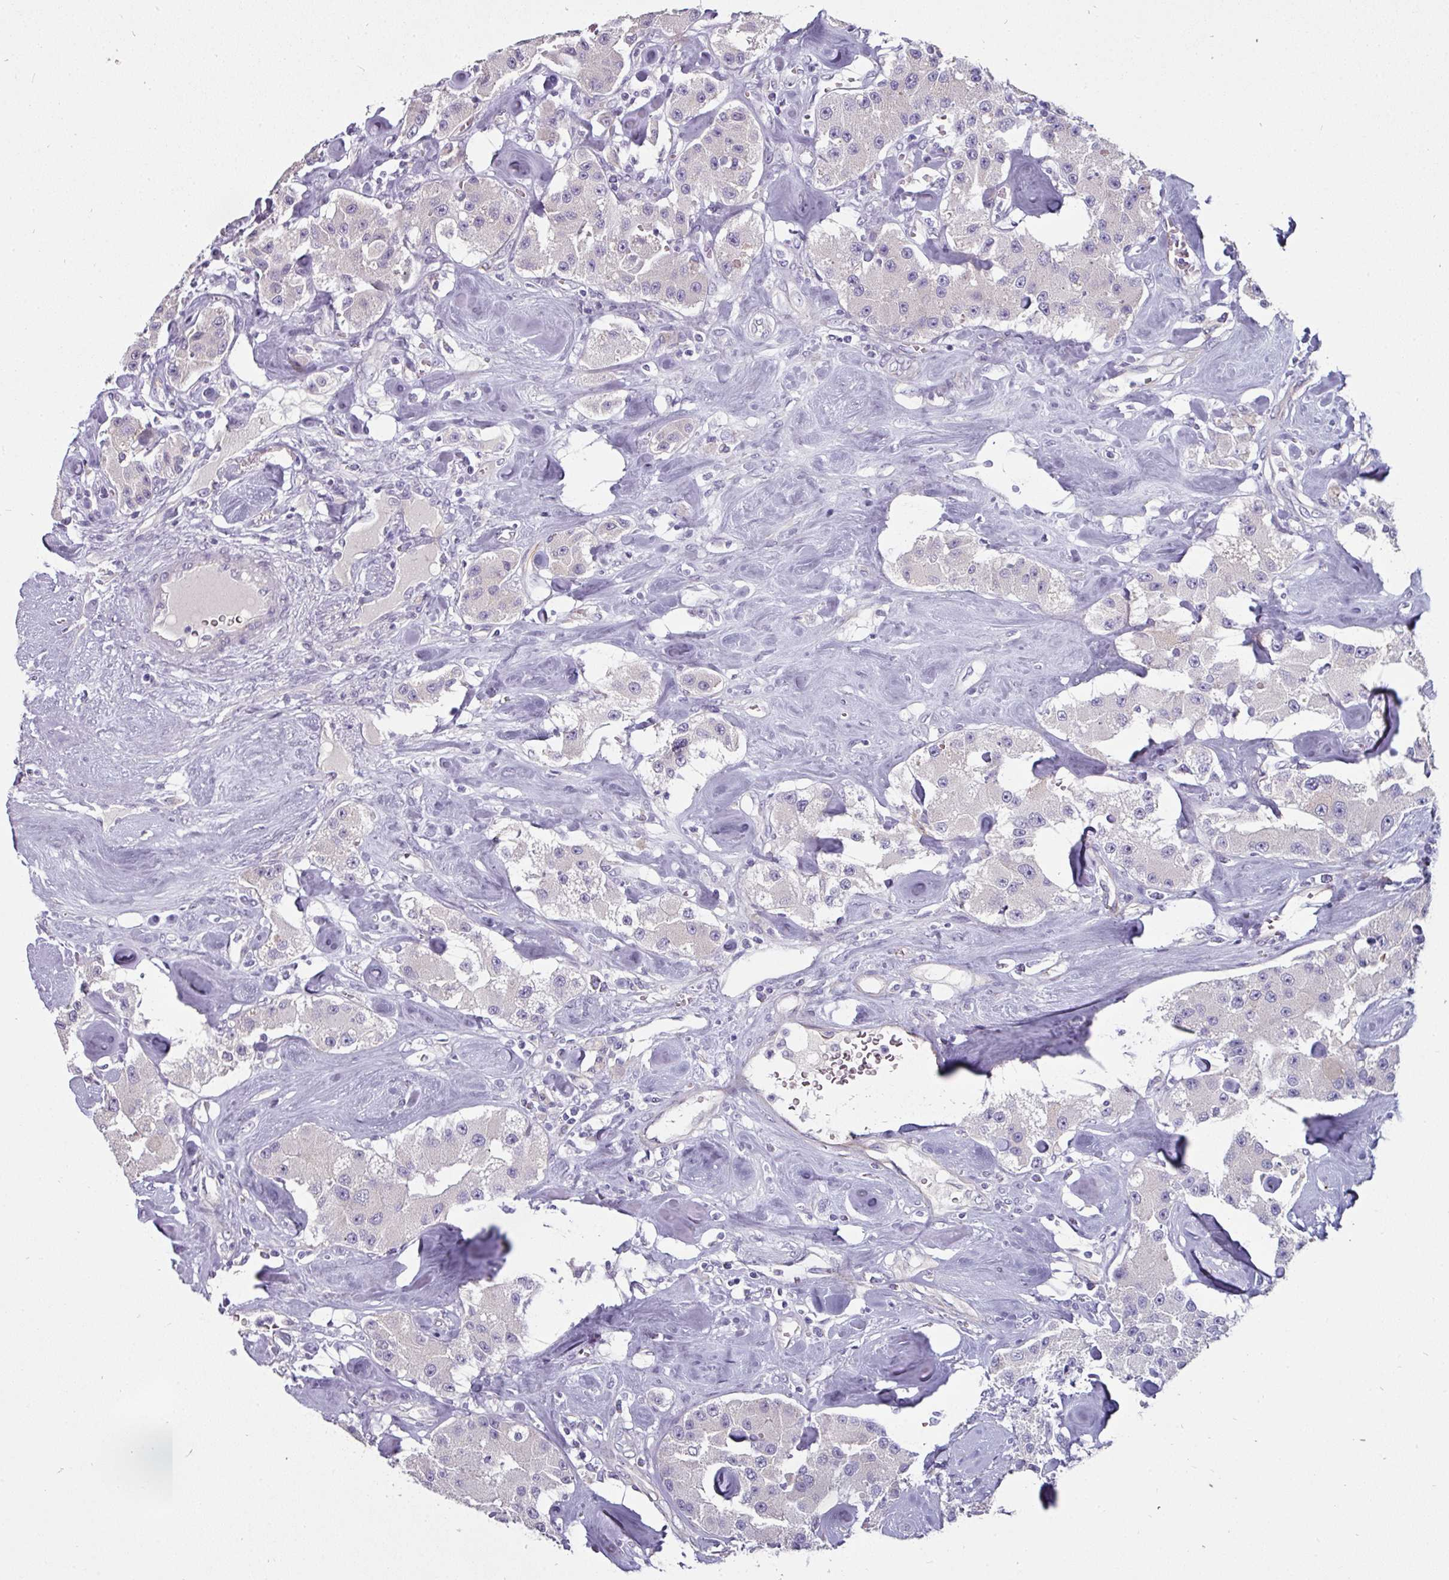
{"staining": {"intensity": "negative", "quantity": "none", "location": "none"}, "tissue": "carcinoid", "cell_type": "Tumor cells", "image_type": "cancer", "snomed": [{"axis": "morphology", "description": "Carcinoid, malignant, NOS"}, {"axis": "topography", "description": "Pancreas"}], "caption": "Tumor cells show no significant protein staining in malignant carcinoid. (Brightfield microscopy of DAB immunohistochemistry (IHC) at high magnification).", "gene": "EYA3", "patient": {"sex": "male", "age": 41}}